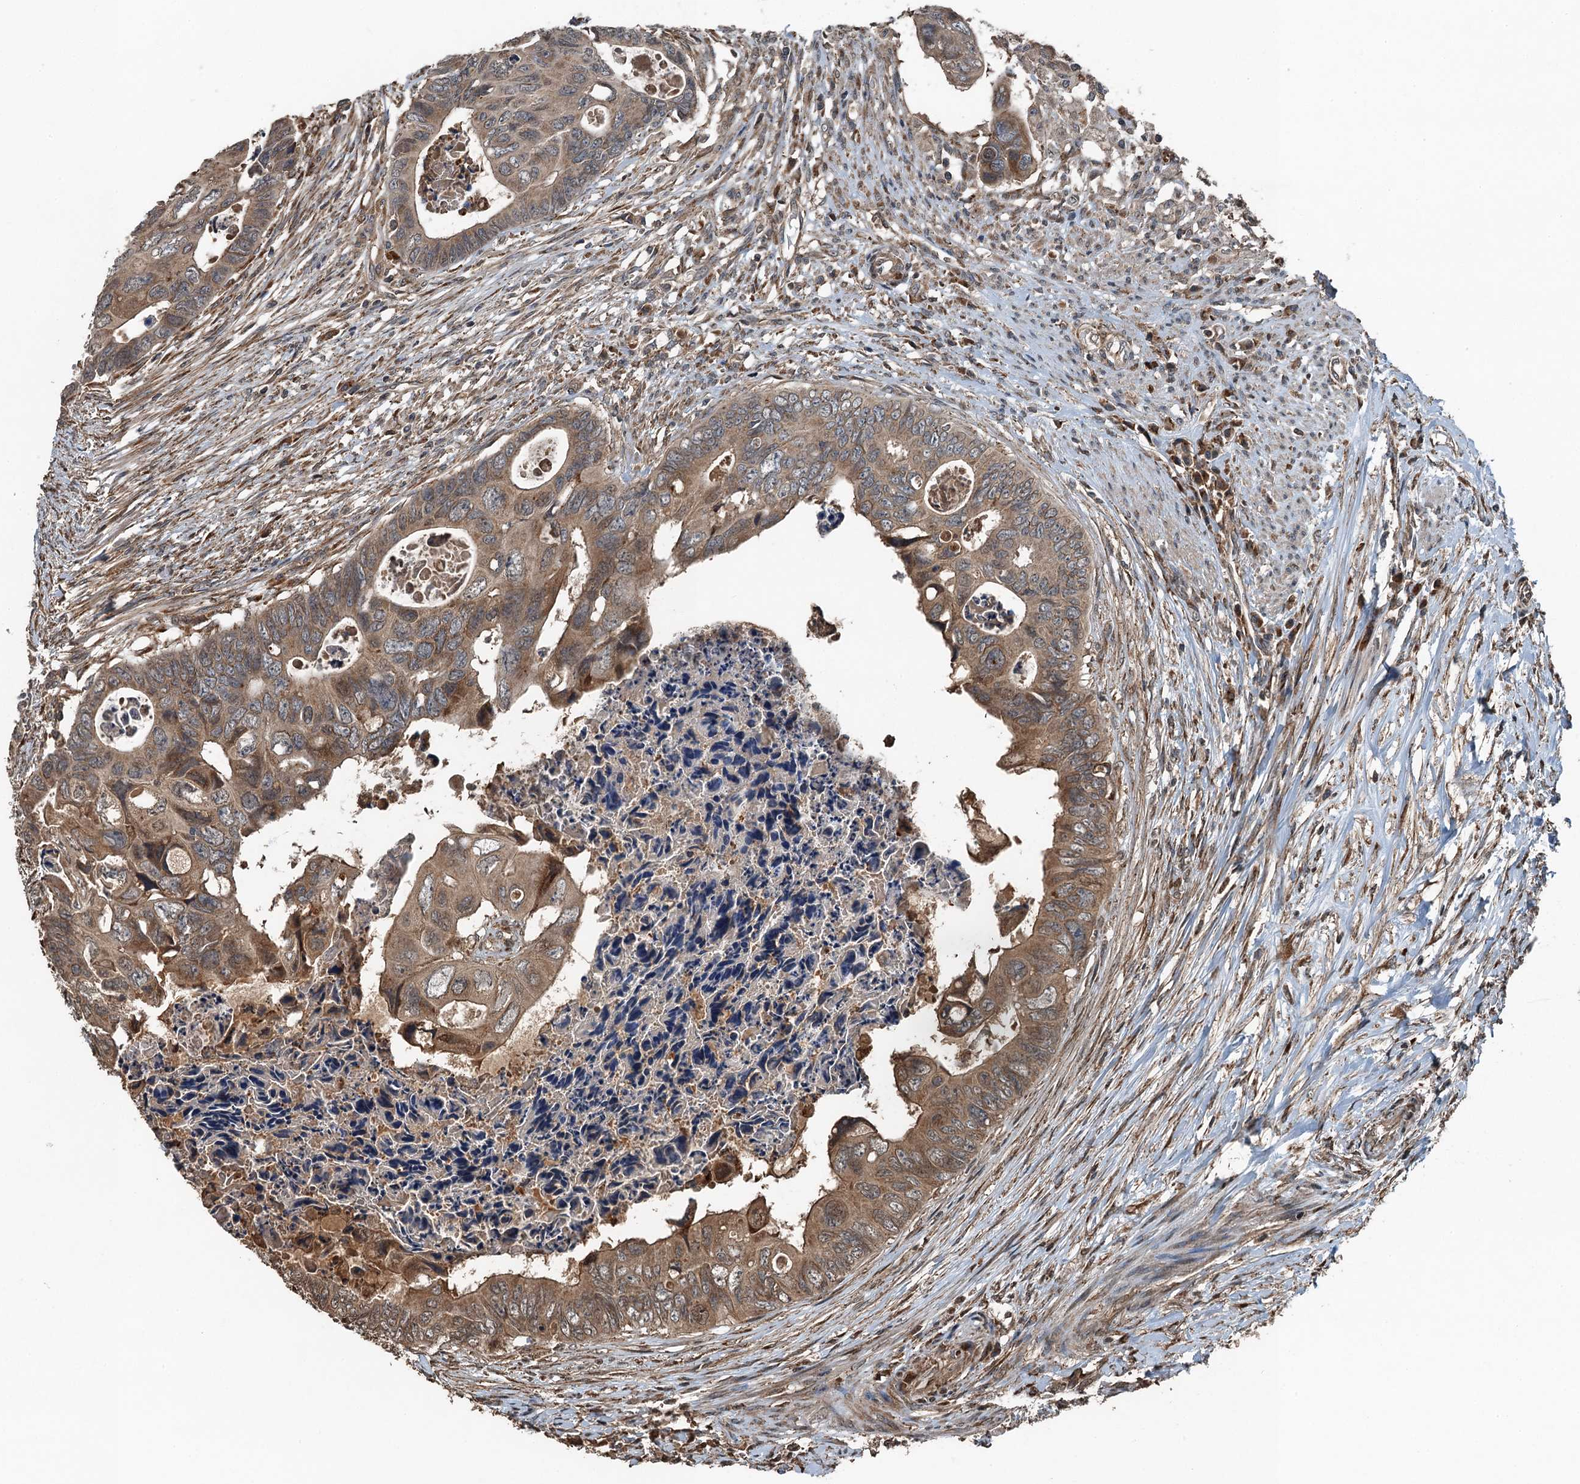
{"staining": {"intensity": "moderate", "quantity": ">75%", "location": "cytoplasmic/membranous,nuclear"}, "tissue": "colorectal cancer", "cell_type": "Tumor cells", "image_type": "cancer", "snomed": [{"axis": "morphology", "description": "Adenocarcinoma, NOS"}, {"axis": "topography", "description": "Rectum"}], "caption": "Colorectal adenocarcinoma stained with DAB immunohistochemistry (IHC) demonstrates medium levels of moderate cytoplasmic/membranous and nuclear staining in about >75% of tumor cells.", "gene": "TCTN1", "patient": {"sex": "female", "age": 78}}